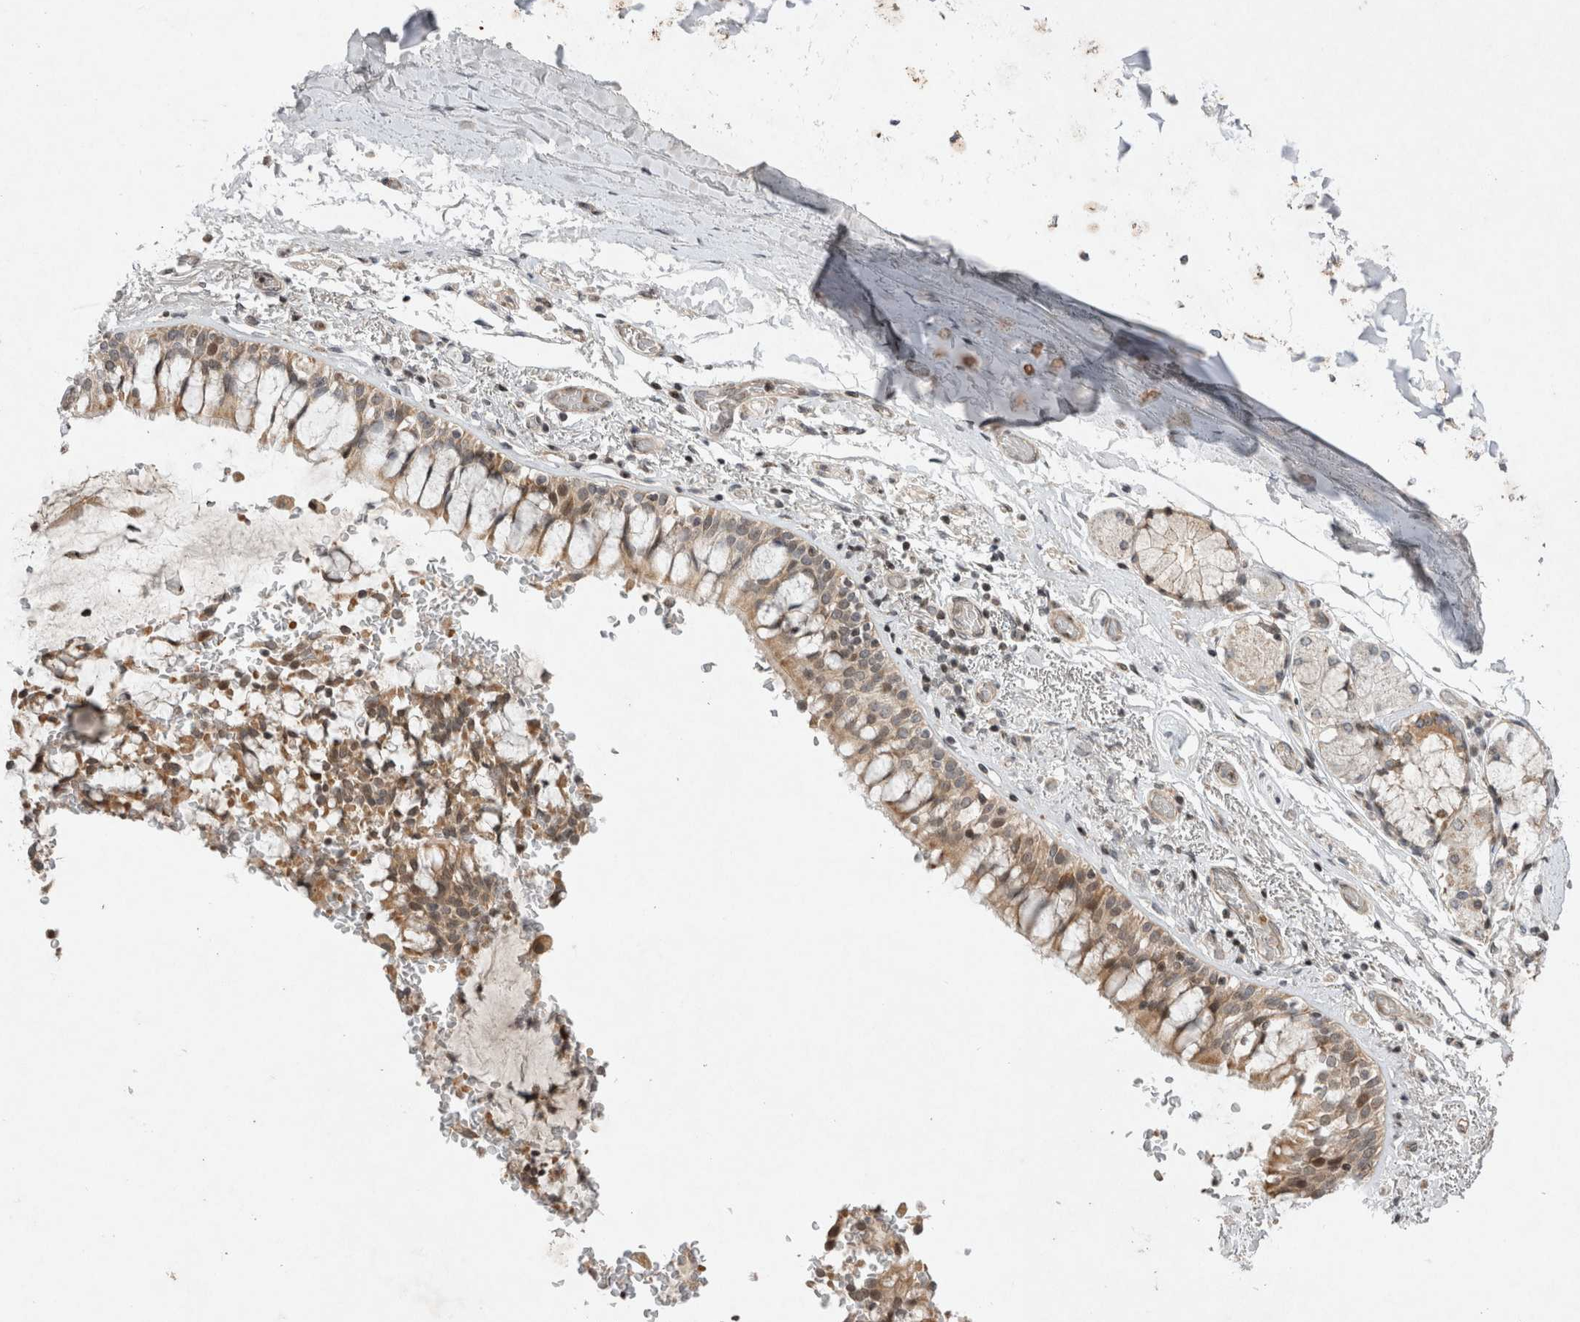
{"staining": {"intensity": "moderate", "quantity": ">75%", "location": "cytoplasmic/membranous"}, "tissue": "bronchus", "cell_type": "Respiratory epithelial cells", "image_type": "normal", "snomed": [{"axis": "morphology", "description": "Normal tissue, NOS"}, {"axis": "morphology", "description": "Inflammation, NOS"}, {"axis": "topography", "description": "Cartilage tissue"}, {"axis": "topography", "description": "Bronchus"}, {"axis": "topography", "description": "Lung"}], "caption": "Protein analysis of benign bronchus reveals moderate cytoplasmic/membranous staining in about >75% of respiratory epithelial cells.", "gene": "EIF2AK1", "patient": {"sex": "female", "age": 64}}